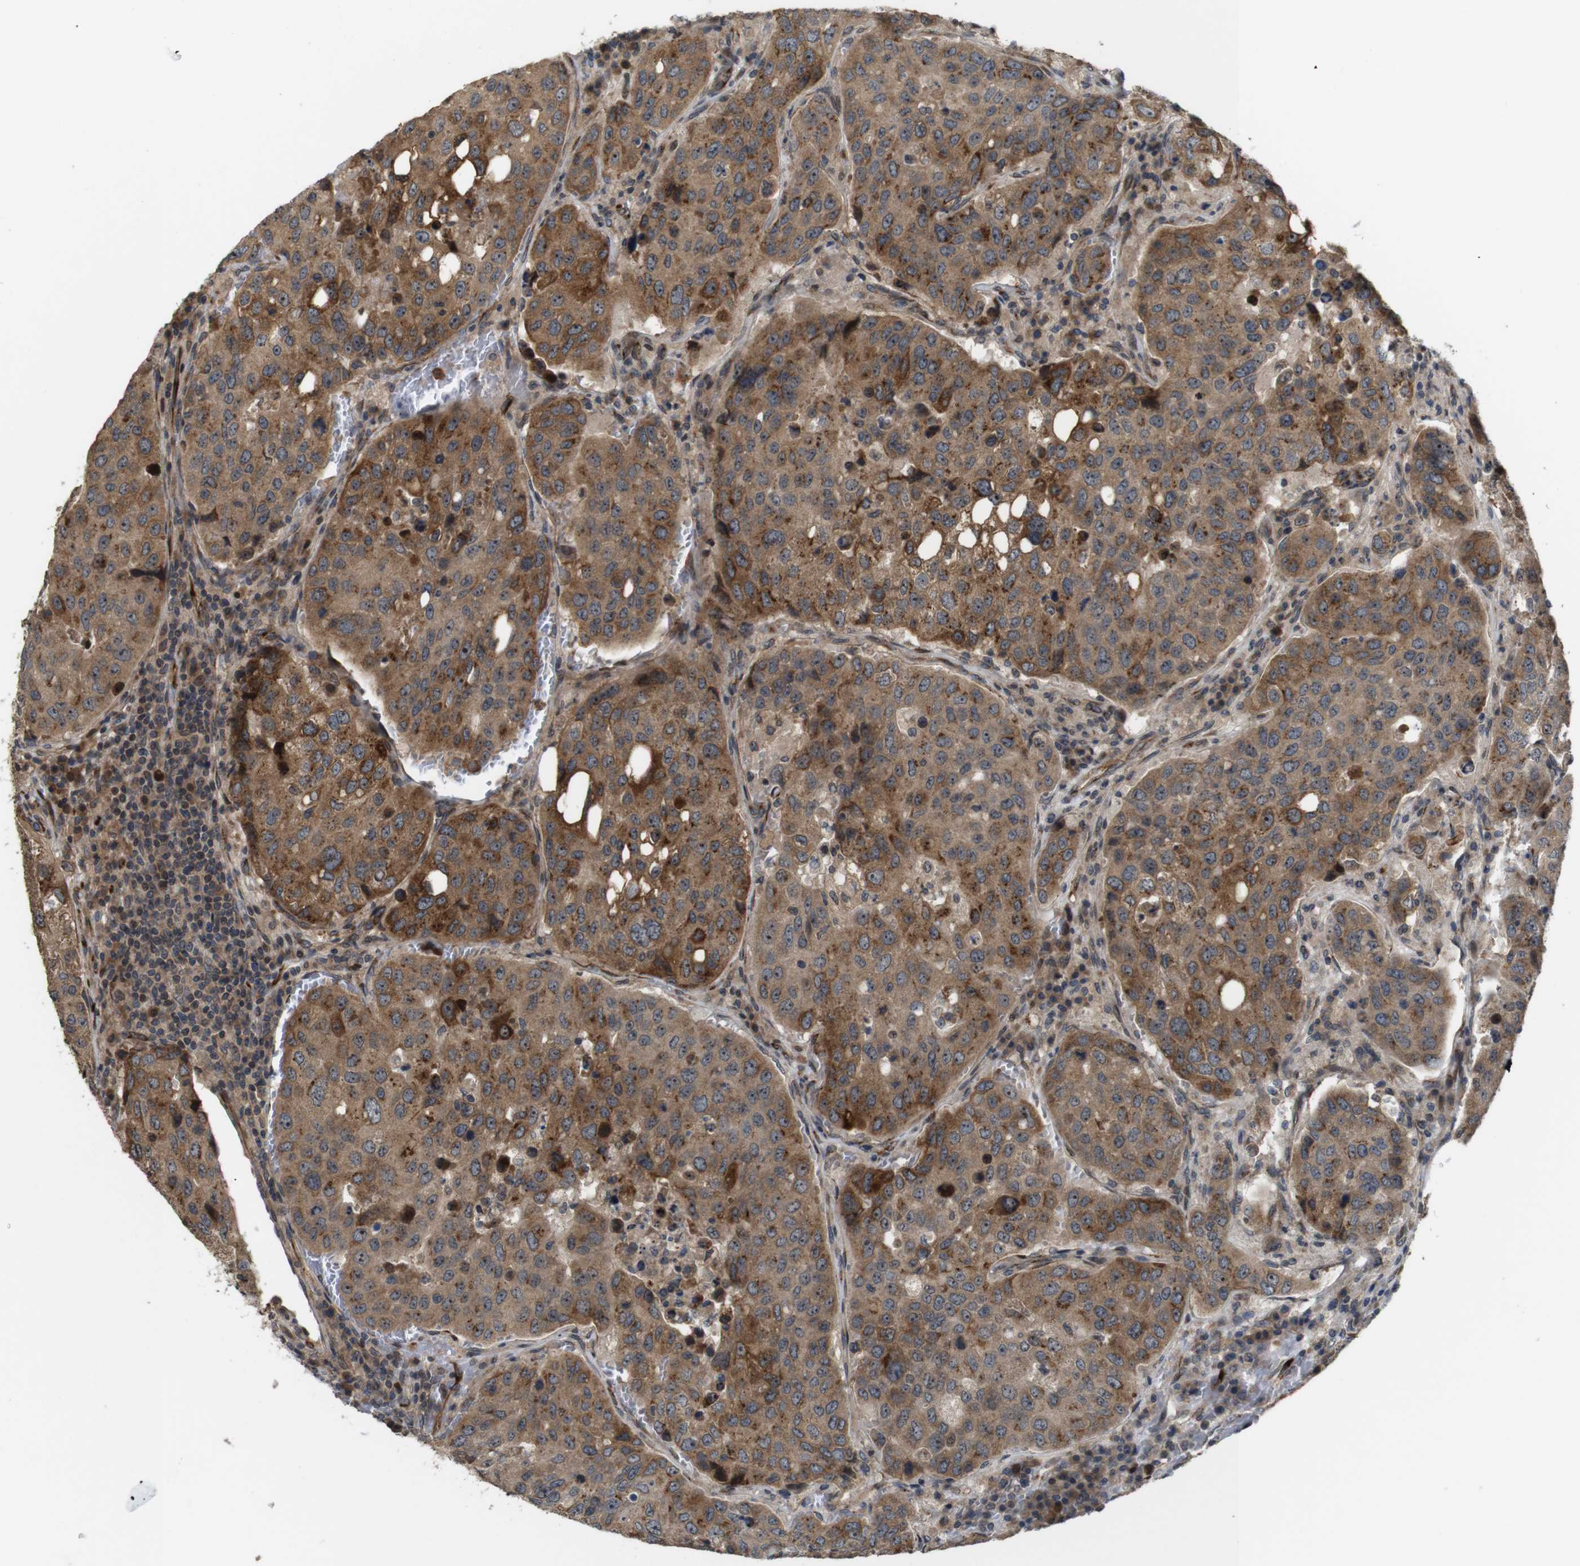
{"staining": {"intensity": "moderate", "quantity": ">75%", "location": "cytoplasmic/membranous,nuclear"}, "tissue": "urothelial cancer", "cell_type": "Tumor cells", "image_type": "cancer", "snomed": [{"axis": "morphology", "description": "Urothelial carcinoma, High grade"}, {"axis": "topography", "description": "Lymph node"}, {"axis": "topography", "description": "Urinary bladder"}], "caption": "High-grade urothelial carcinoma was stained to show a protein in brown. There is medium levels of moderate cytoplasmic/membranous and nuclear staining in approximately >75% of tumor cells.", "gene": "EFCAB14", "patient": {"sex": "male", "age": 51}}